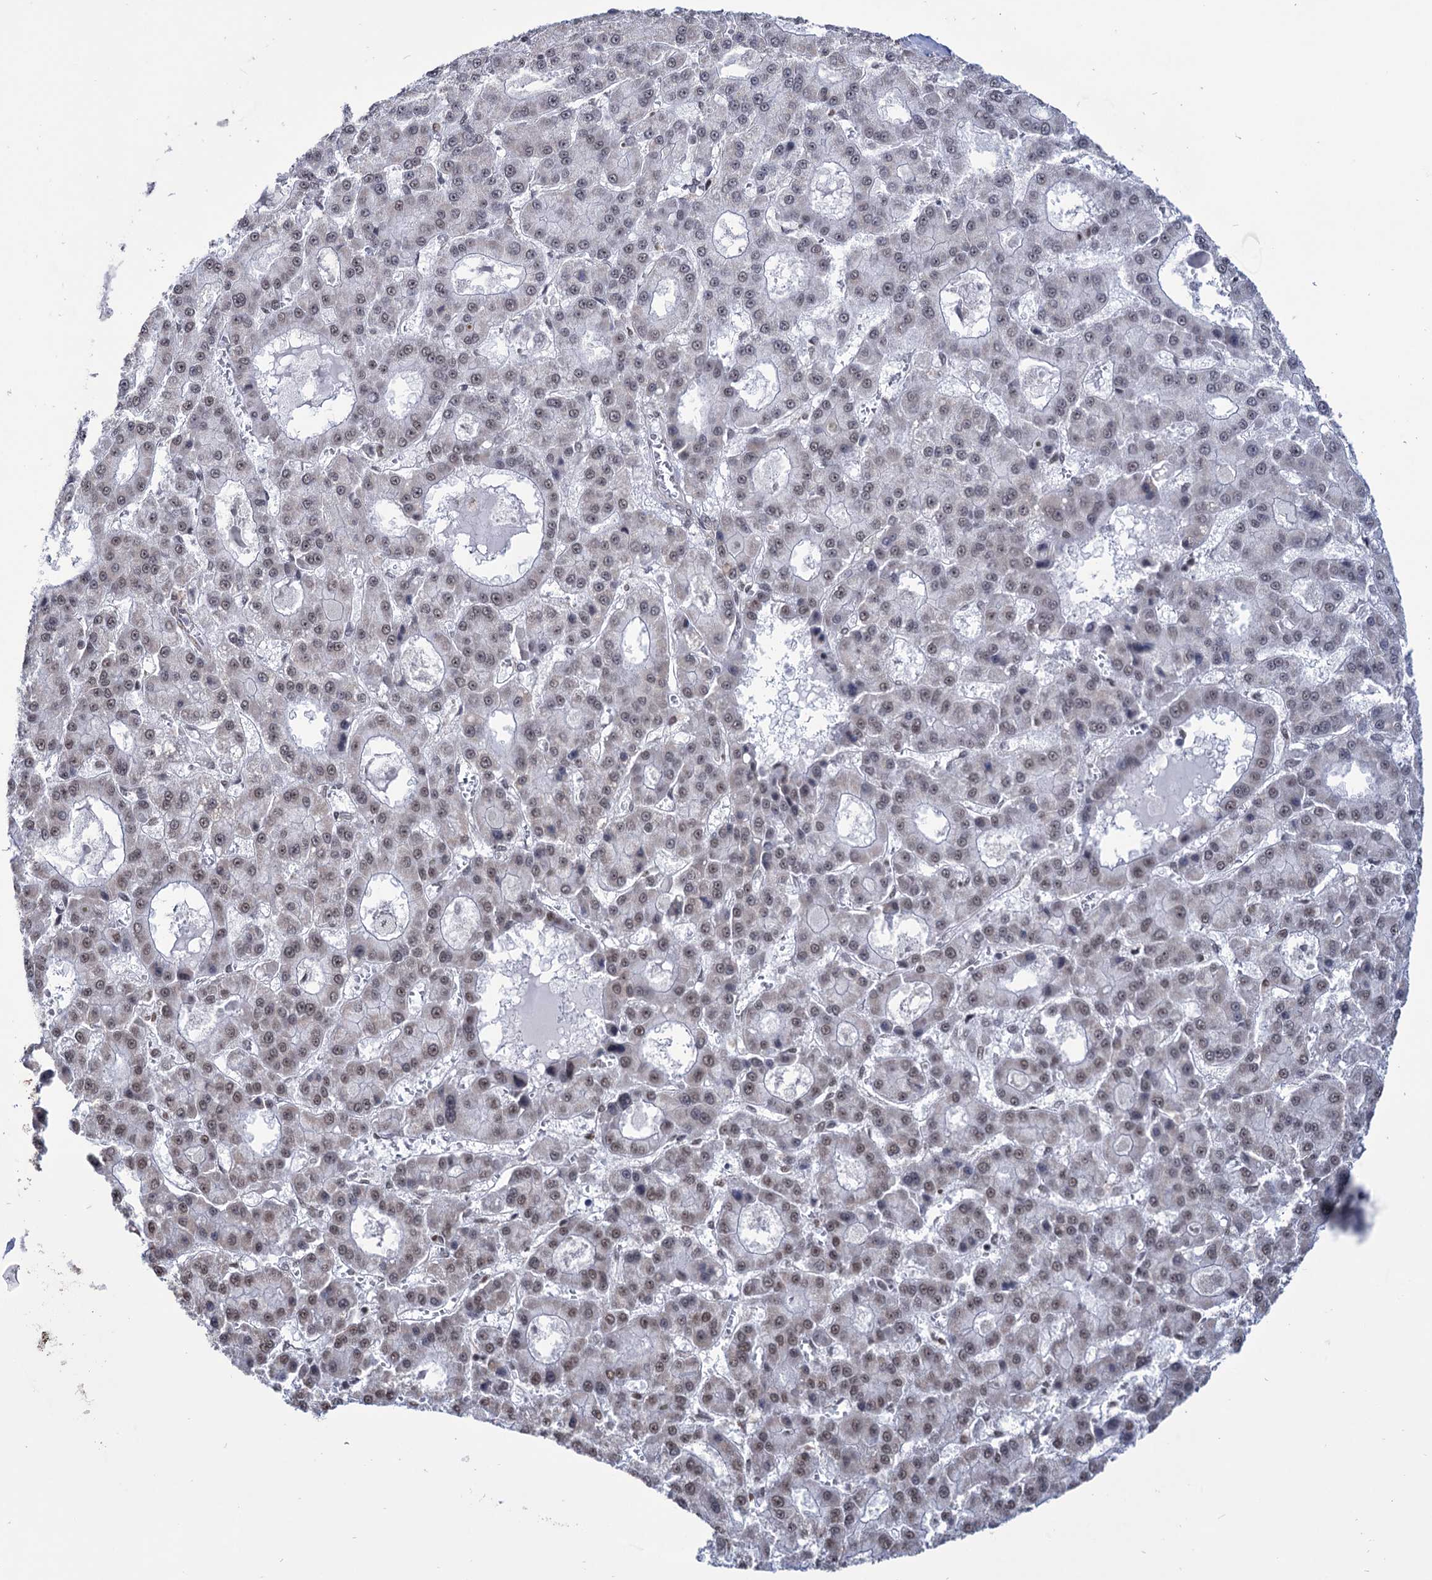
{"staining": {"intensity": "weak", "quantity": "25%-75%", "location": "nuclear"}, "tissue": "liver cancer", "cell_type": "Tumor cells", "image_type": "cancer", "snomed": [{"axis": "morphology", "description": "Carcinoma, Hepatocellular, NOS"}, {"axis": "topography", "description": "Liver"}], "caption": "Liver cancer tissue exhibits weak nuclear expression in approximately 25%-75% of tumor cells", "gene": "ABHD10", "patient": {"sex": "male", "age": 70}}